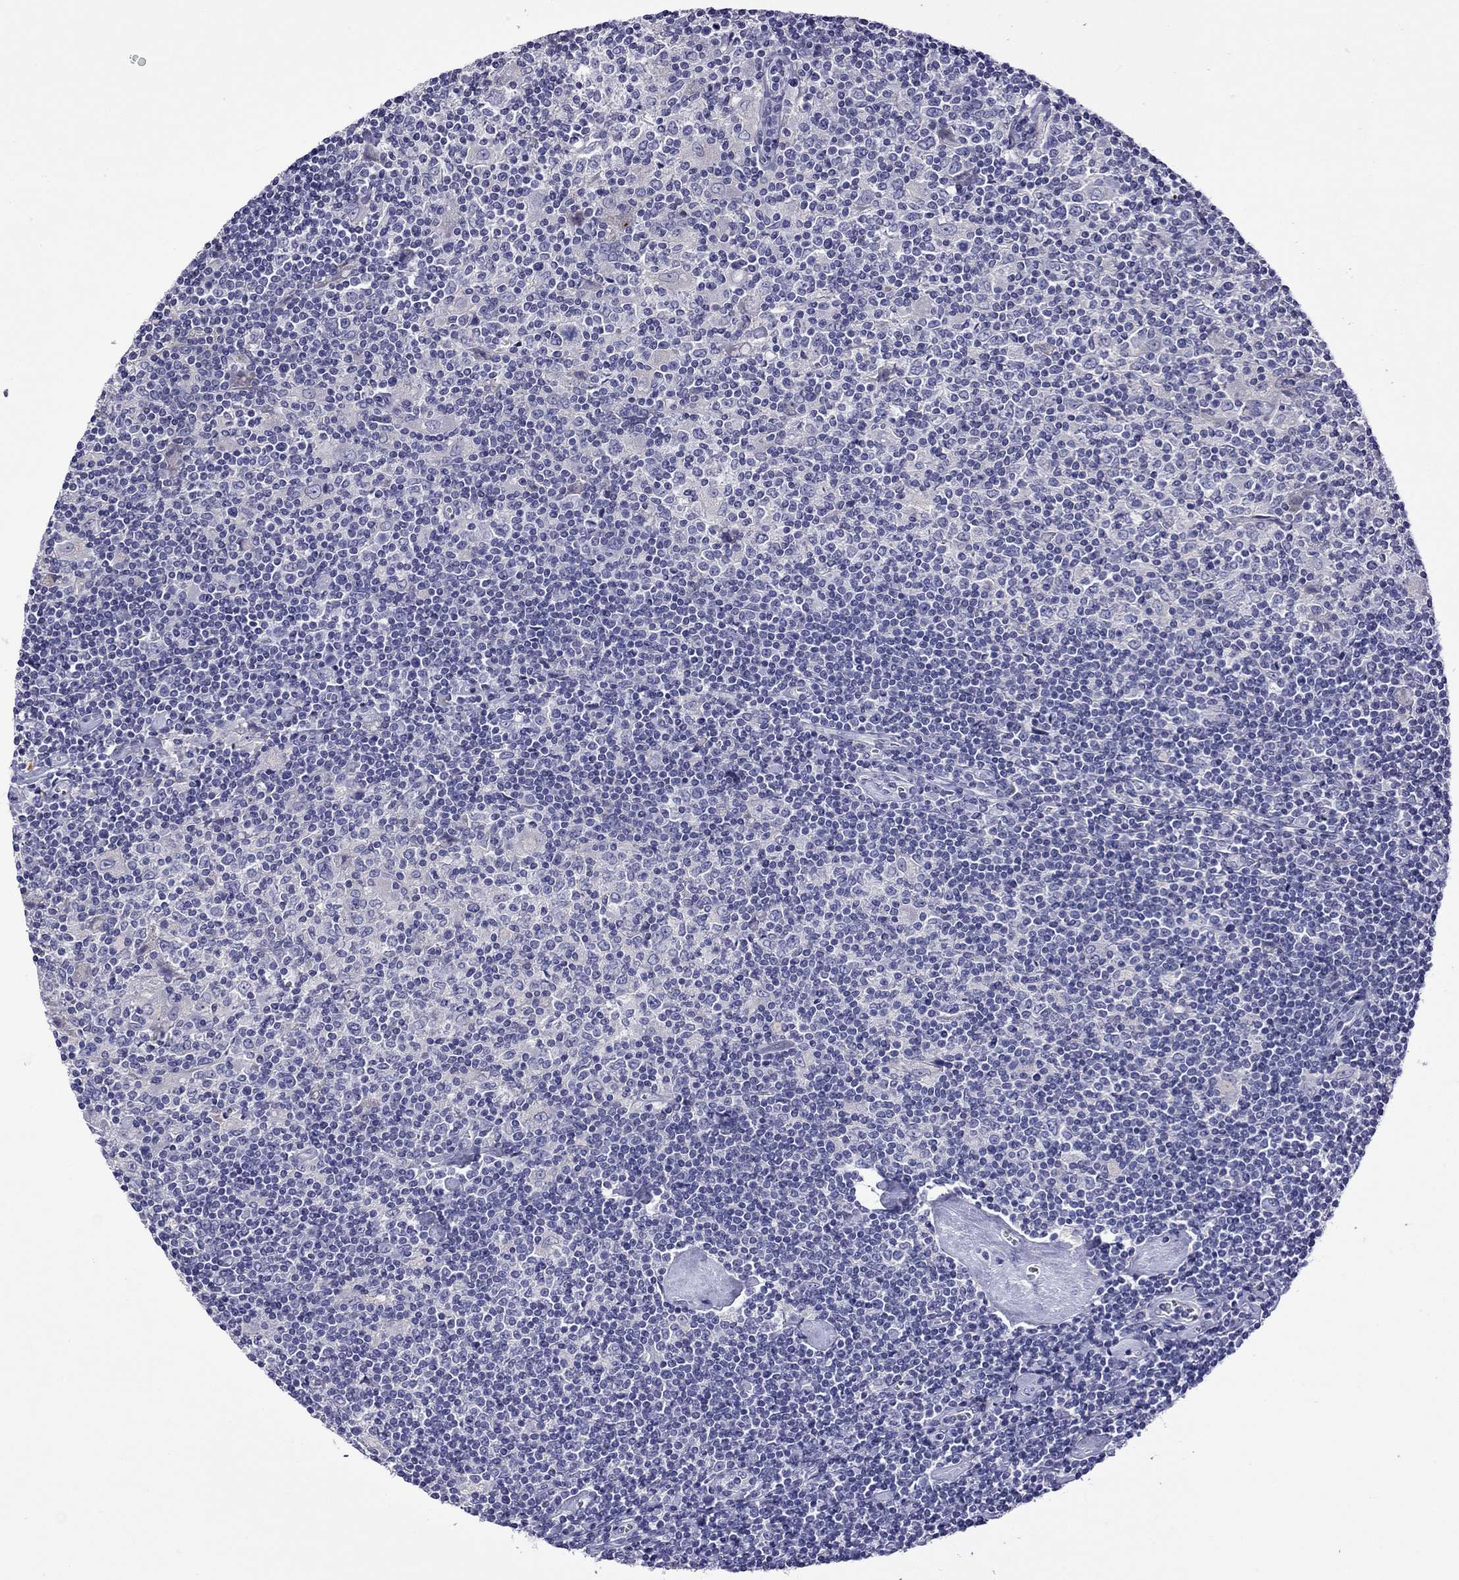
{"staining": {"intensity": "negative", "quantity": "none", "location": "none"}, "tissue": "lymphoma", "cell_type": "Tumor cells", "image_type": "cancer", "snomed": [{"axis": "morphology", "description": "Hodgkin's disease, NOS"}, {"axis": "topography", "description": "Lymph node"}], "caption": "Protein analysis of lymphoma reveals no significant positivity in tumor cells. (DAB immunohistochemistry (IHC) visualized using brightfield microscopy, high magnification).", "gene": "STAR", "patient": {"sex": "male", "age": 40}}